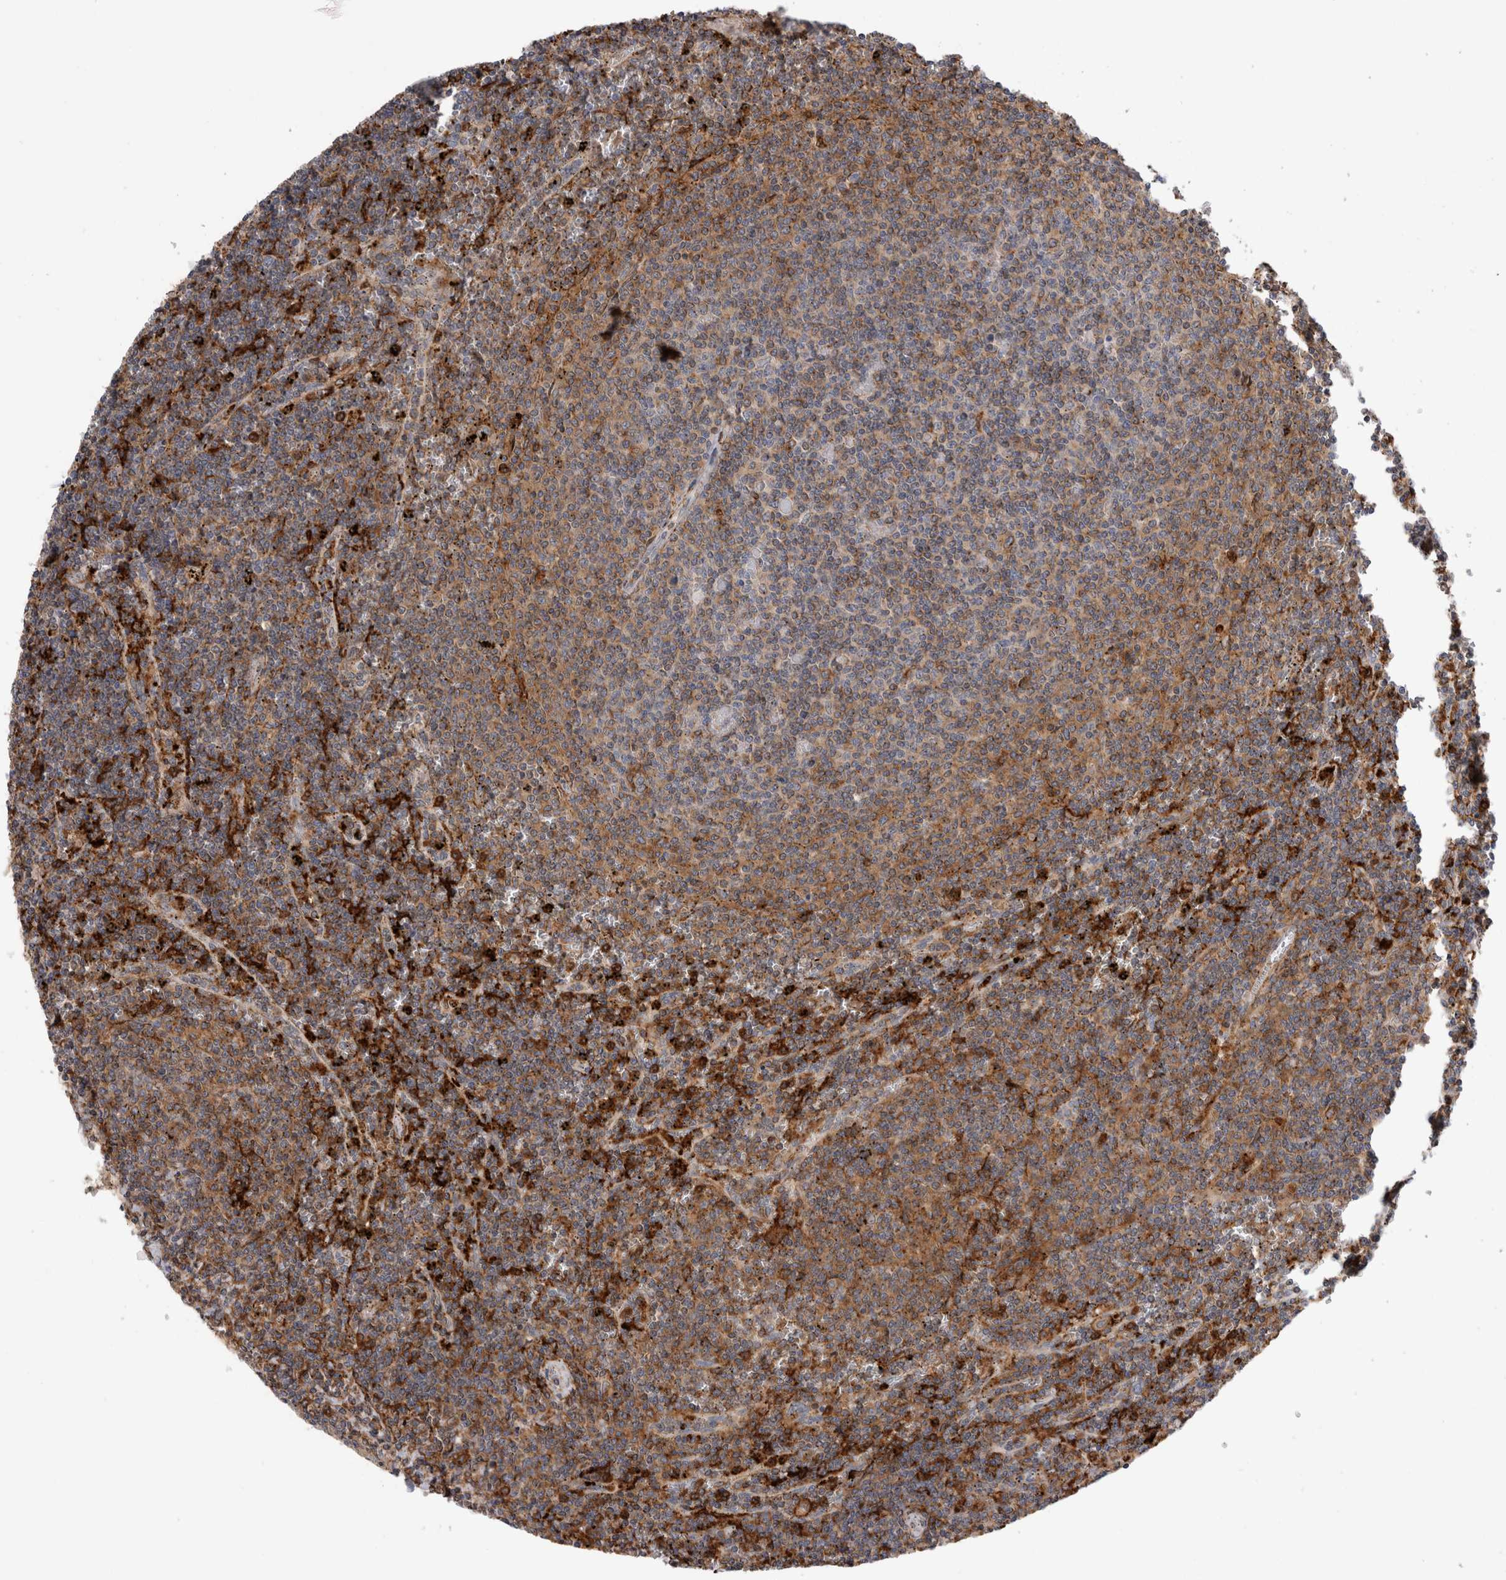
{"staining": {"intensity": "weak", "quantity": "25%-75%", "location": "cytoplasmic/membranous"}, "tissue": "lymphoma", "cell_type": "Tumor cells", "image_type": "cancer", "snomed": [{"axis": "morphology", "description": "Malignant lymphoma, non-Hodgkin's type, Low grade"}, {"axis": "topography", "description": "Spleen"}], "caption": "Malignant lymphoma, non-Hodgkin's type (low-grade) stained with a brown dye exhibits weak cytoplasmic/membranous positive expression in approximately 25%-75% of tumor cells.", "gene": "CCDC88B", "patient": {"sex": "female", "age": 50}}